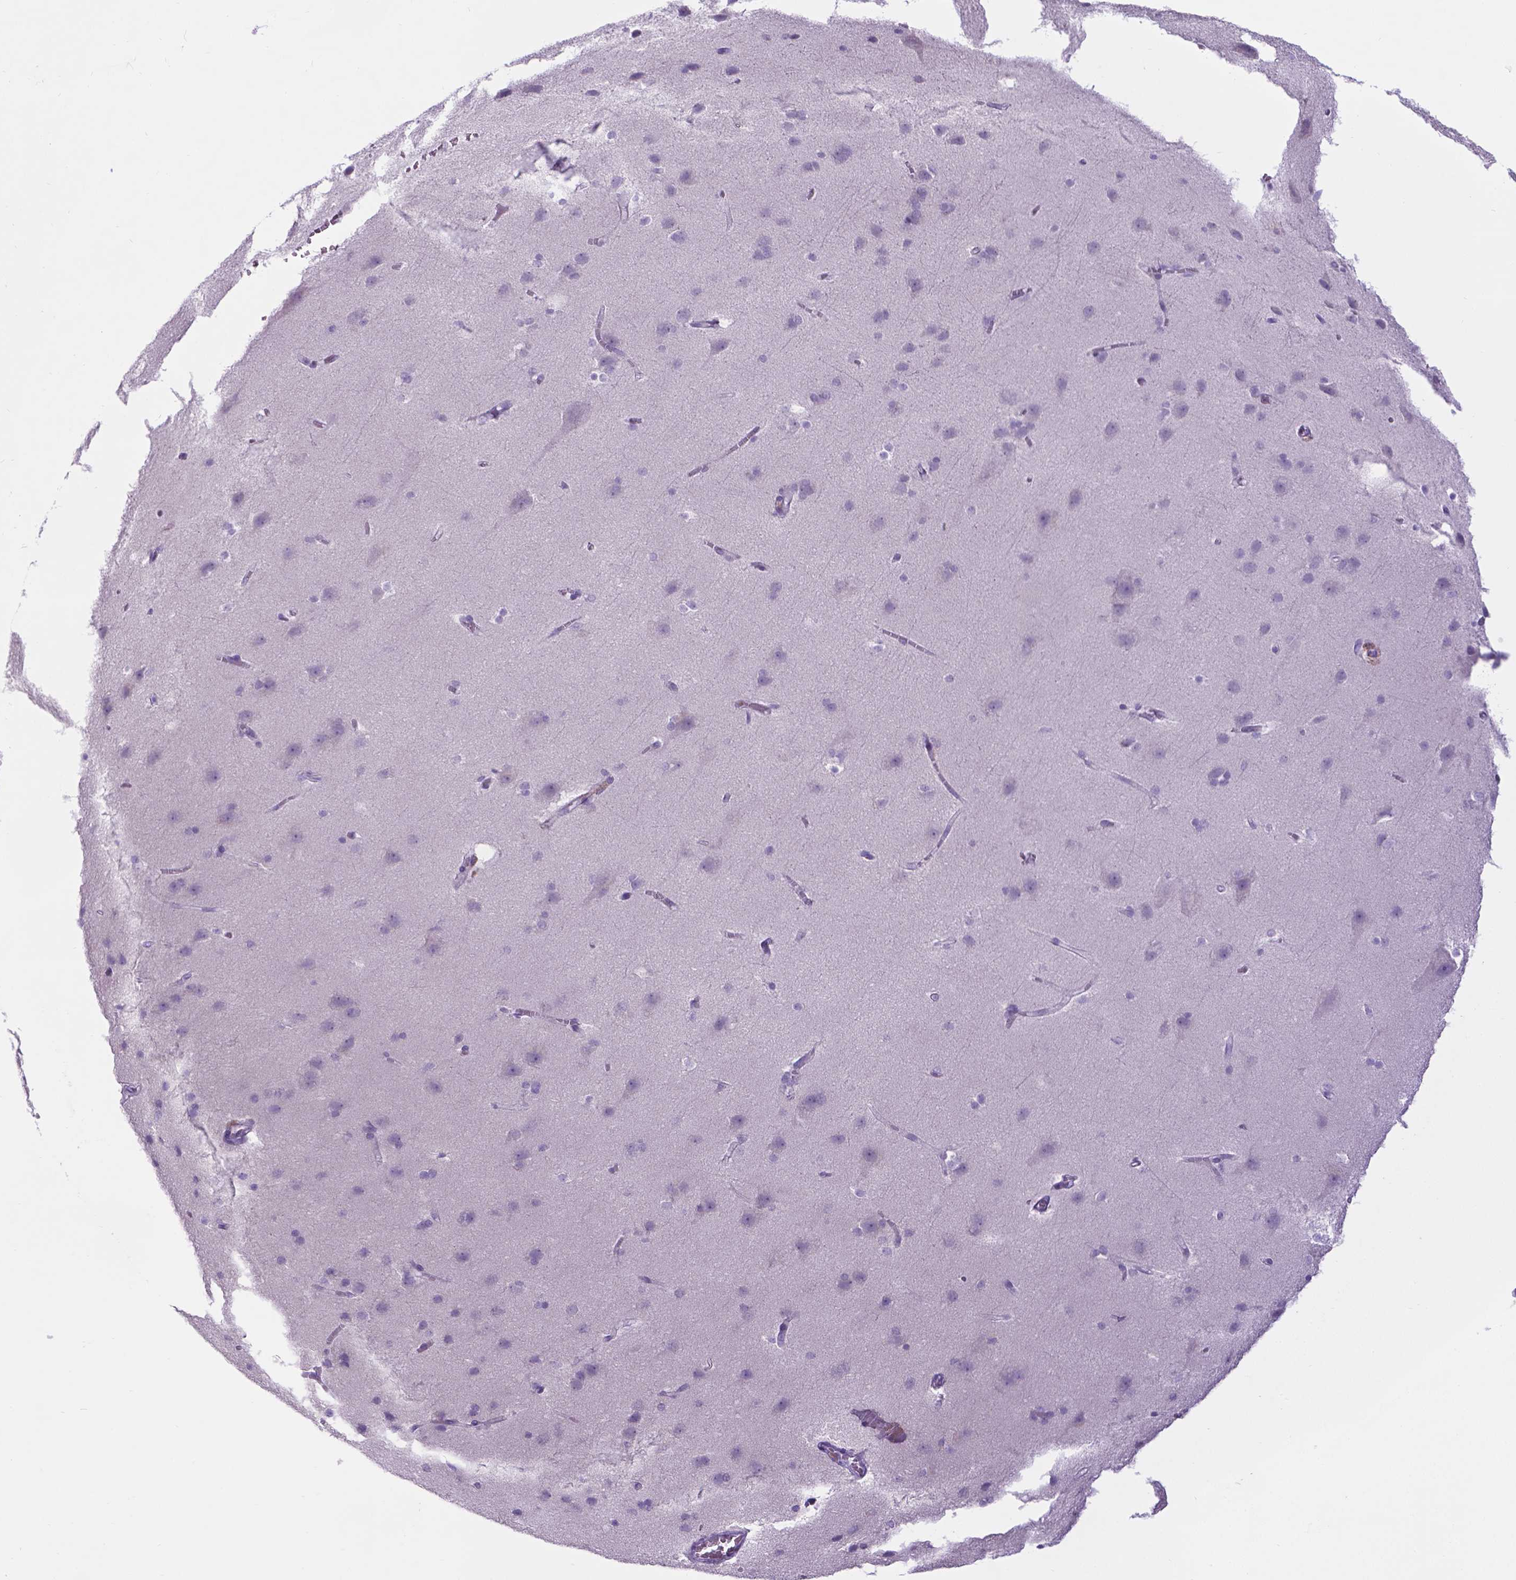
{"staining": {"intensity": "negative", "quantity": "none", "location": "none"}, "tissue": "cerebral cortex", "cell_type": "Endothelial cells", "image_type": "normal", "snomed": [{"axis": "morphology", "description": "Normal tissue, NOS"}, {"axis": "topography", "description": "Cerebral cortex"}], "caption": "IHC histopathology image of normal cerebral cortex: human cerebral cortex stained with DAB reveals no significant protein expression in endothelial cells.", "gene": "SPAG6", "patient": {"sex": "male", "age": 37}}